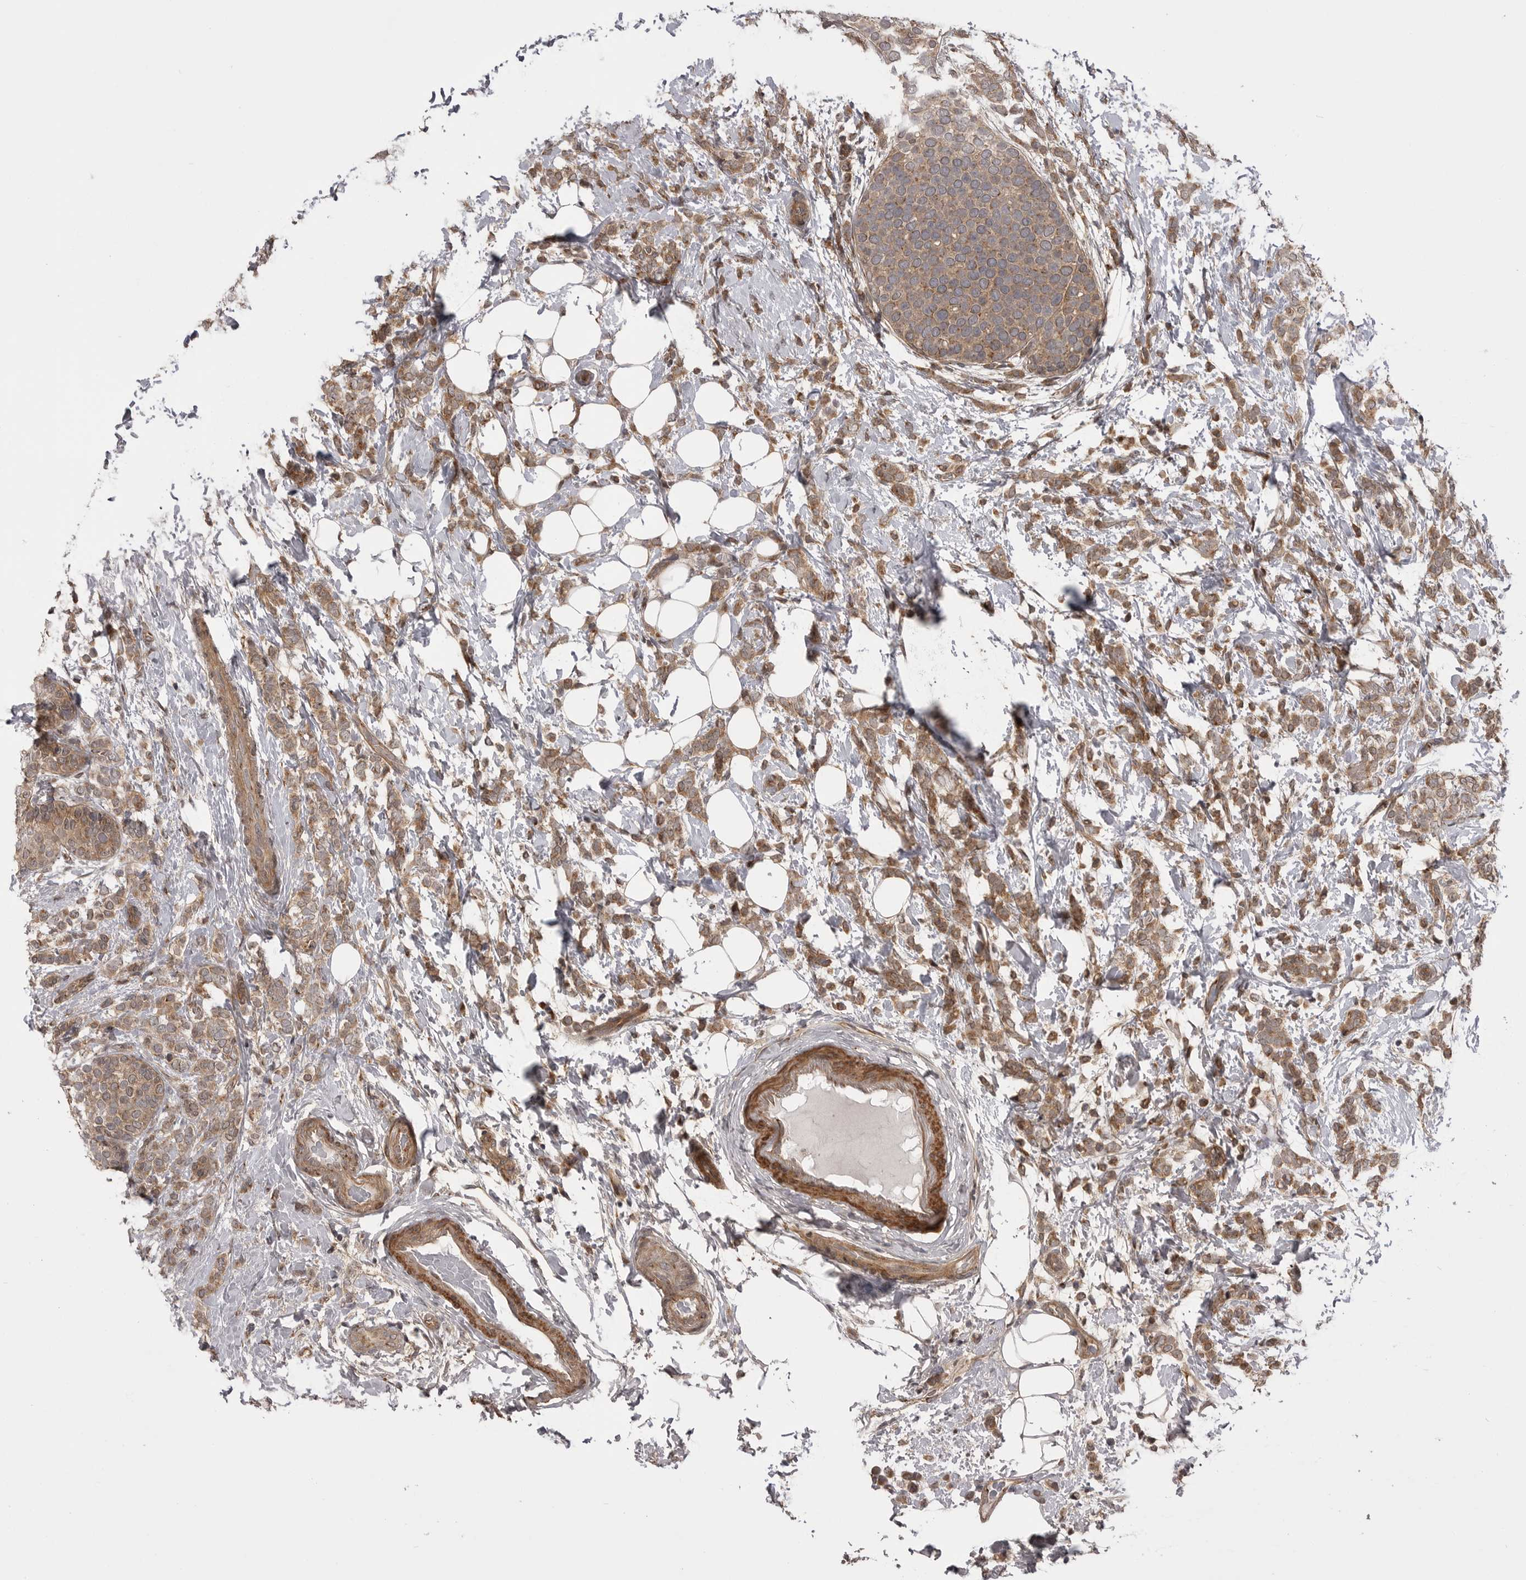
{"staining": {"intensity": "moderate", "quantity": ">75%", "location": "cytoplasmic/membranous"}, "tissue": "breast cancer", "cell_type": "Tumor cells", "image_type": "cancer", "snomed": [{"axis": "morphology", "description": "Lobular carcinoma"}, {"axis": "topography", "description": "Breast"}], "caption": "A medium amount of moderate cytoplasmic/membranous positivity is present in about >75% of tumor cells in breast cancer tissue.", "gene": "PDCL", "patient": {"sex": "female", "age": 50}}